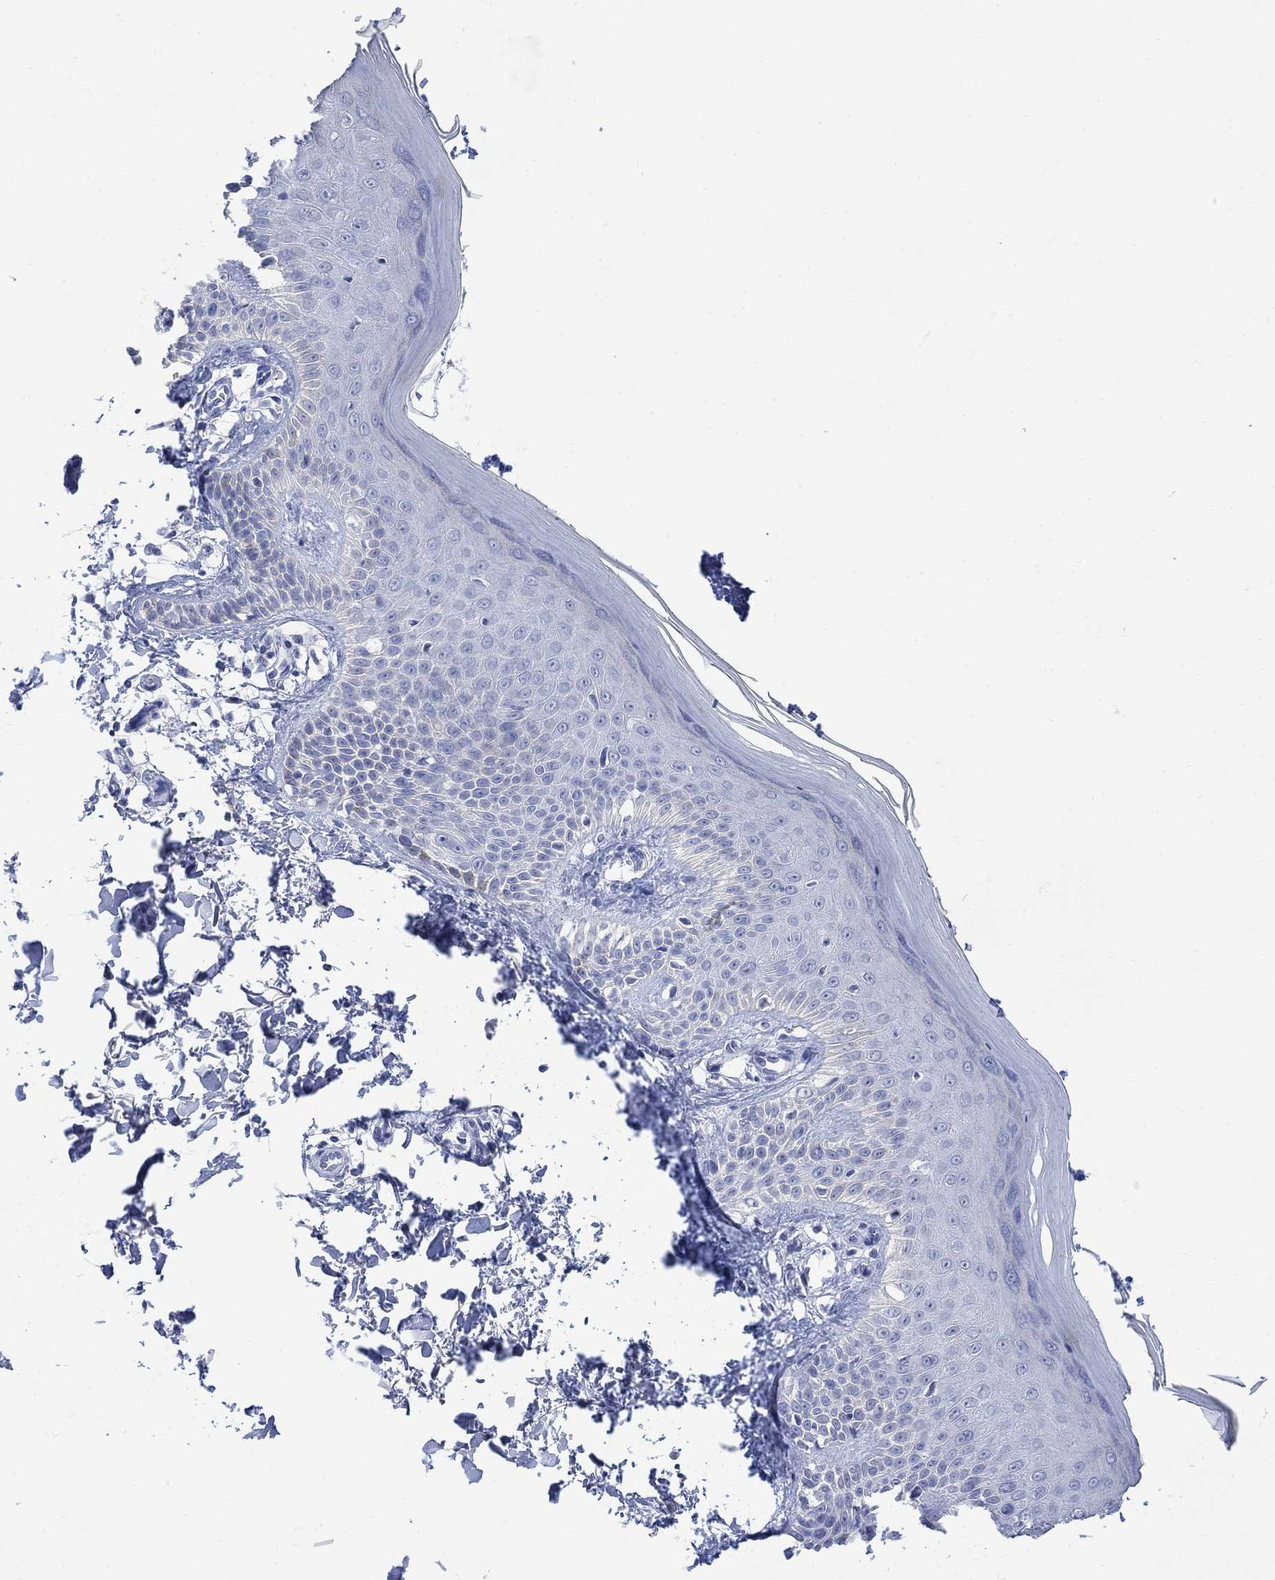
{"staining": {"intensity": "negative", "quantity": "none", "location": "none"}, "tissue": "skin", "cell_type": "Fibroblasts", "image_type": "normal", "snomed": [{"axis": "morphology", "description": "Normal tissue, NOS"}, {"axis": "morphology", "description": "Inflammation, NOS"}, {"axis": "morphology", "description": "Fibrosis, NOS"}, {"axis": "topography", "description": "Skin"}], "caption": "The histopathology image displays no significant staining in fibroblasts of skin.", "gene": "FBP2", "patient": {"sex": "male", "age": 71}}